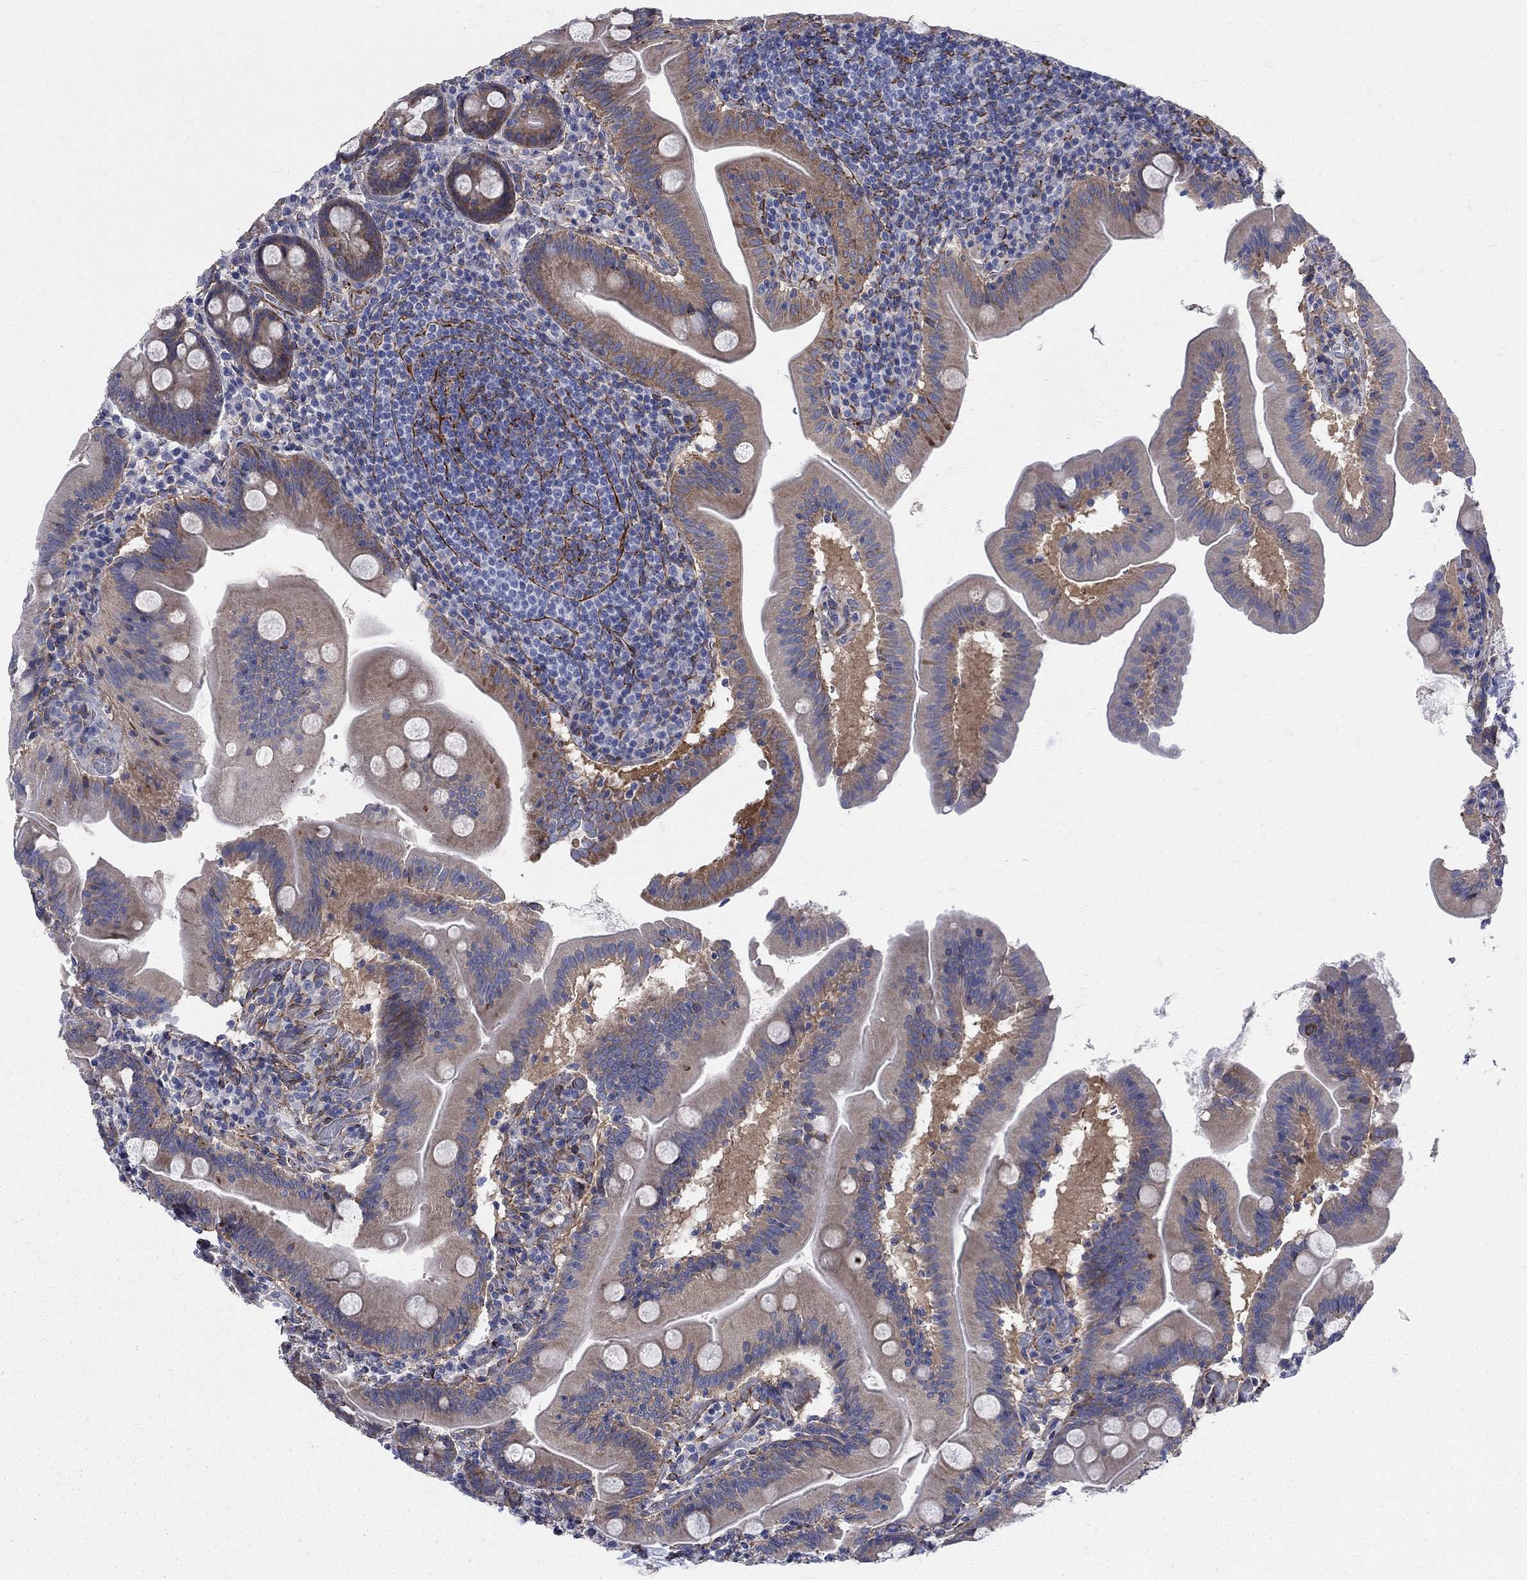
{"staining": {"intensity": "moderate", "quantity": "25%-75%", "location": "cytoplasmic/membranous"}, "tissue": "small intestine", "cell_type": "Glandular cells", "image_type": "normal", "snomed": [{"axis": "morphology", "description": "Normal tissue, NOS"}, {"axis": "topography", "description": "Small intestine"}], "caption": "This image reveals unremarkable small intestine stained with IHC to label a protein in brown. The cytoplasmic/membranous of glandular cells show moderate positivity for the protein. Nuclei are counter-stained blue.", "gene": "SEPTIN8", "patient": {"sex": "male", "age": 37}}